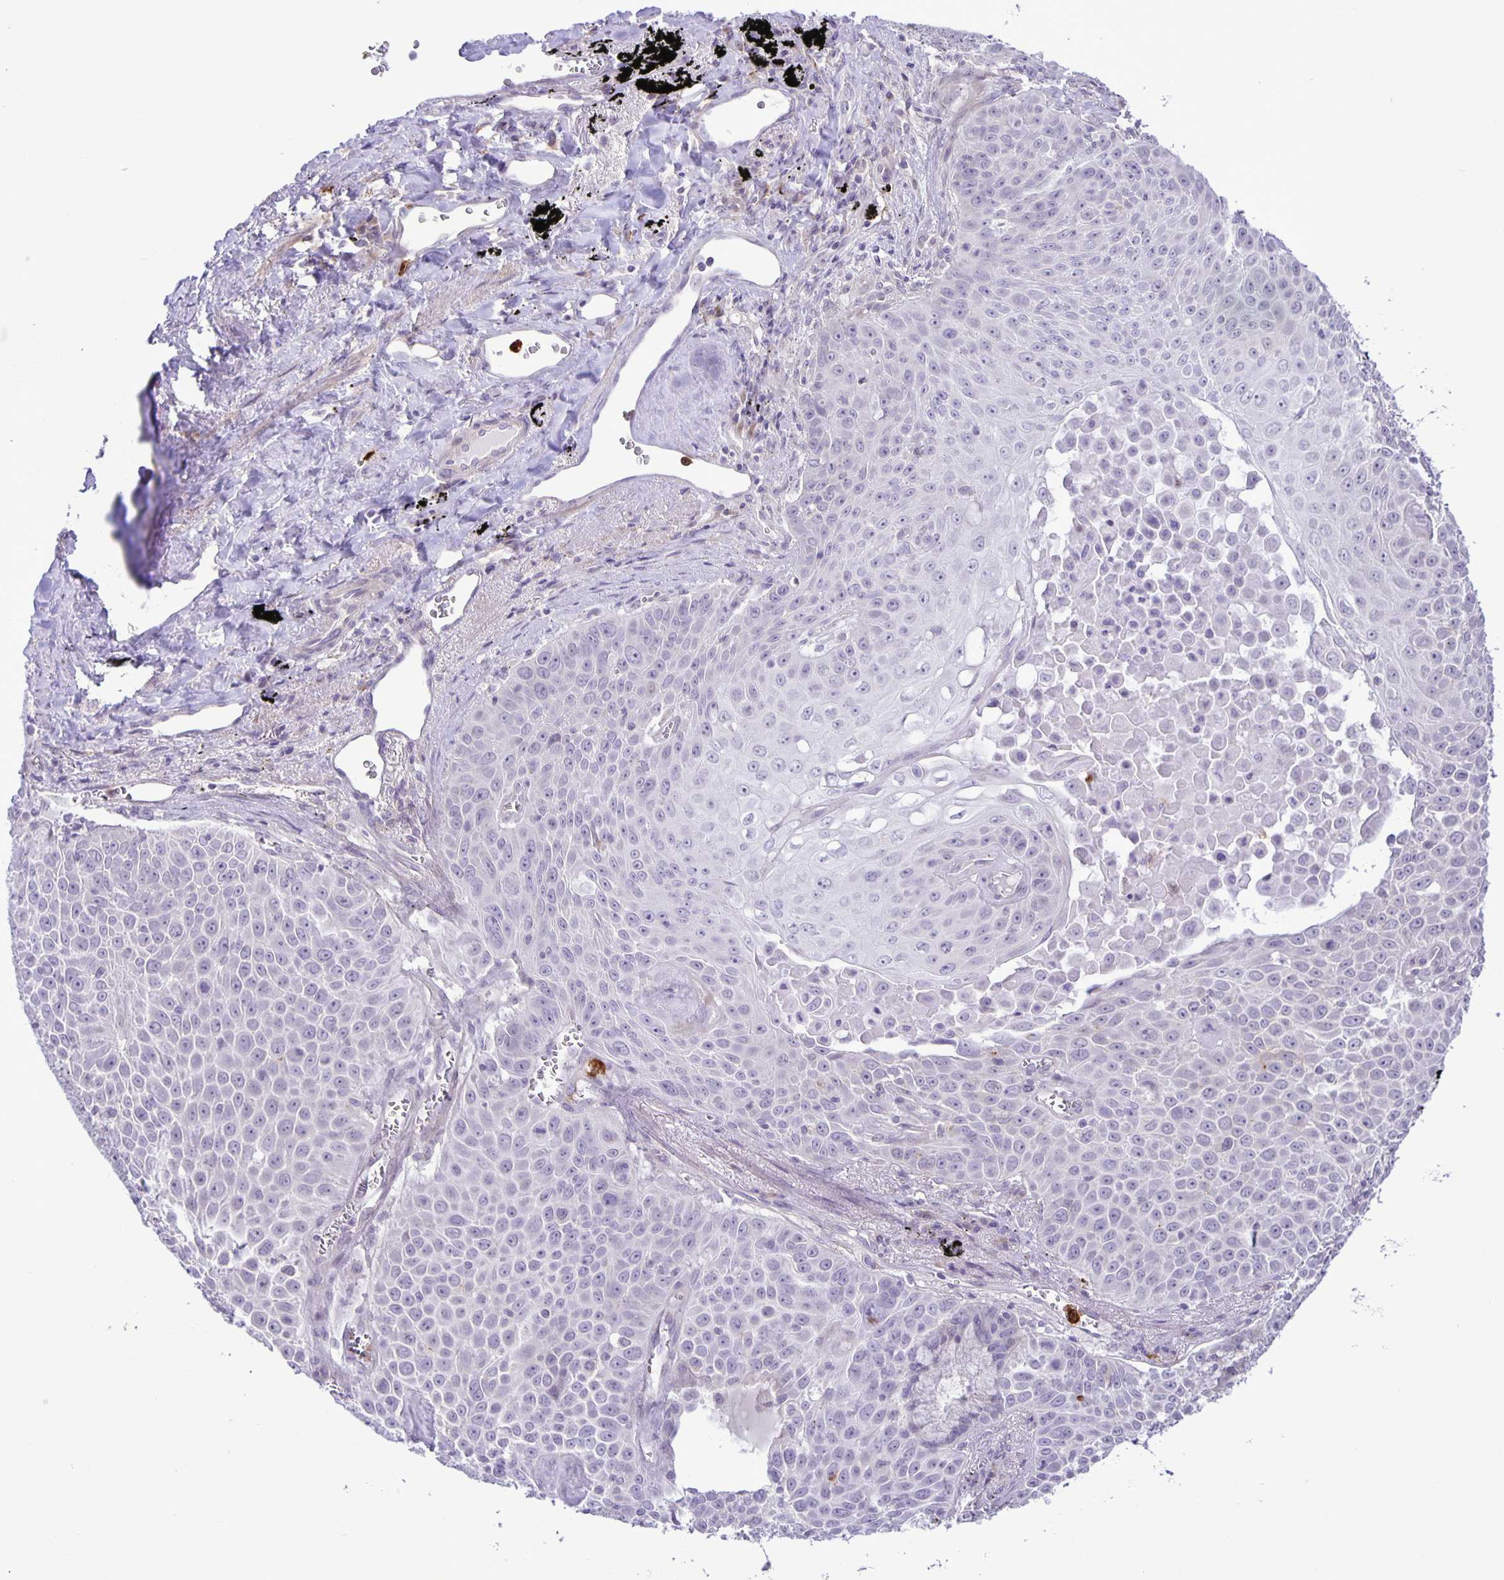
{"staining": {"intensity": "negative", "quantity": "none", "location": "none"}, "tissue": "lung cancer", "cell_type": "Tumor cells", "image_type": "cancer", "snomed": [{"axis": "morphology", "description": "Squamous cell carcinoma, NOS"}, {"axis": "morphology", "description": "Squamous cell carcinoma, metastatic, NOS"}, {"axis": "topography", "description": "Lymph node"}, {"axis": "topography", "description": "Lung"}], "caption": "Tumor cells show no significant protein positivity in metastatic squamous cell carcinoma (lung).", "gene": "ADCK1", "patient": {"sex": "female", "age": 62}}